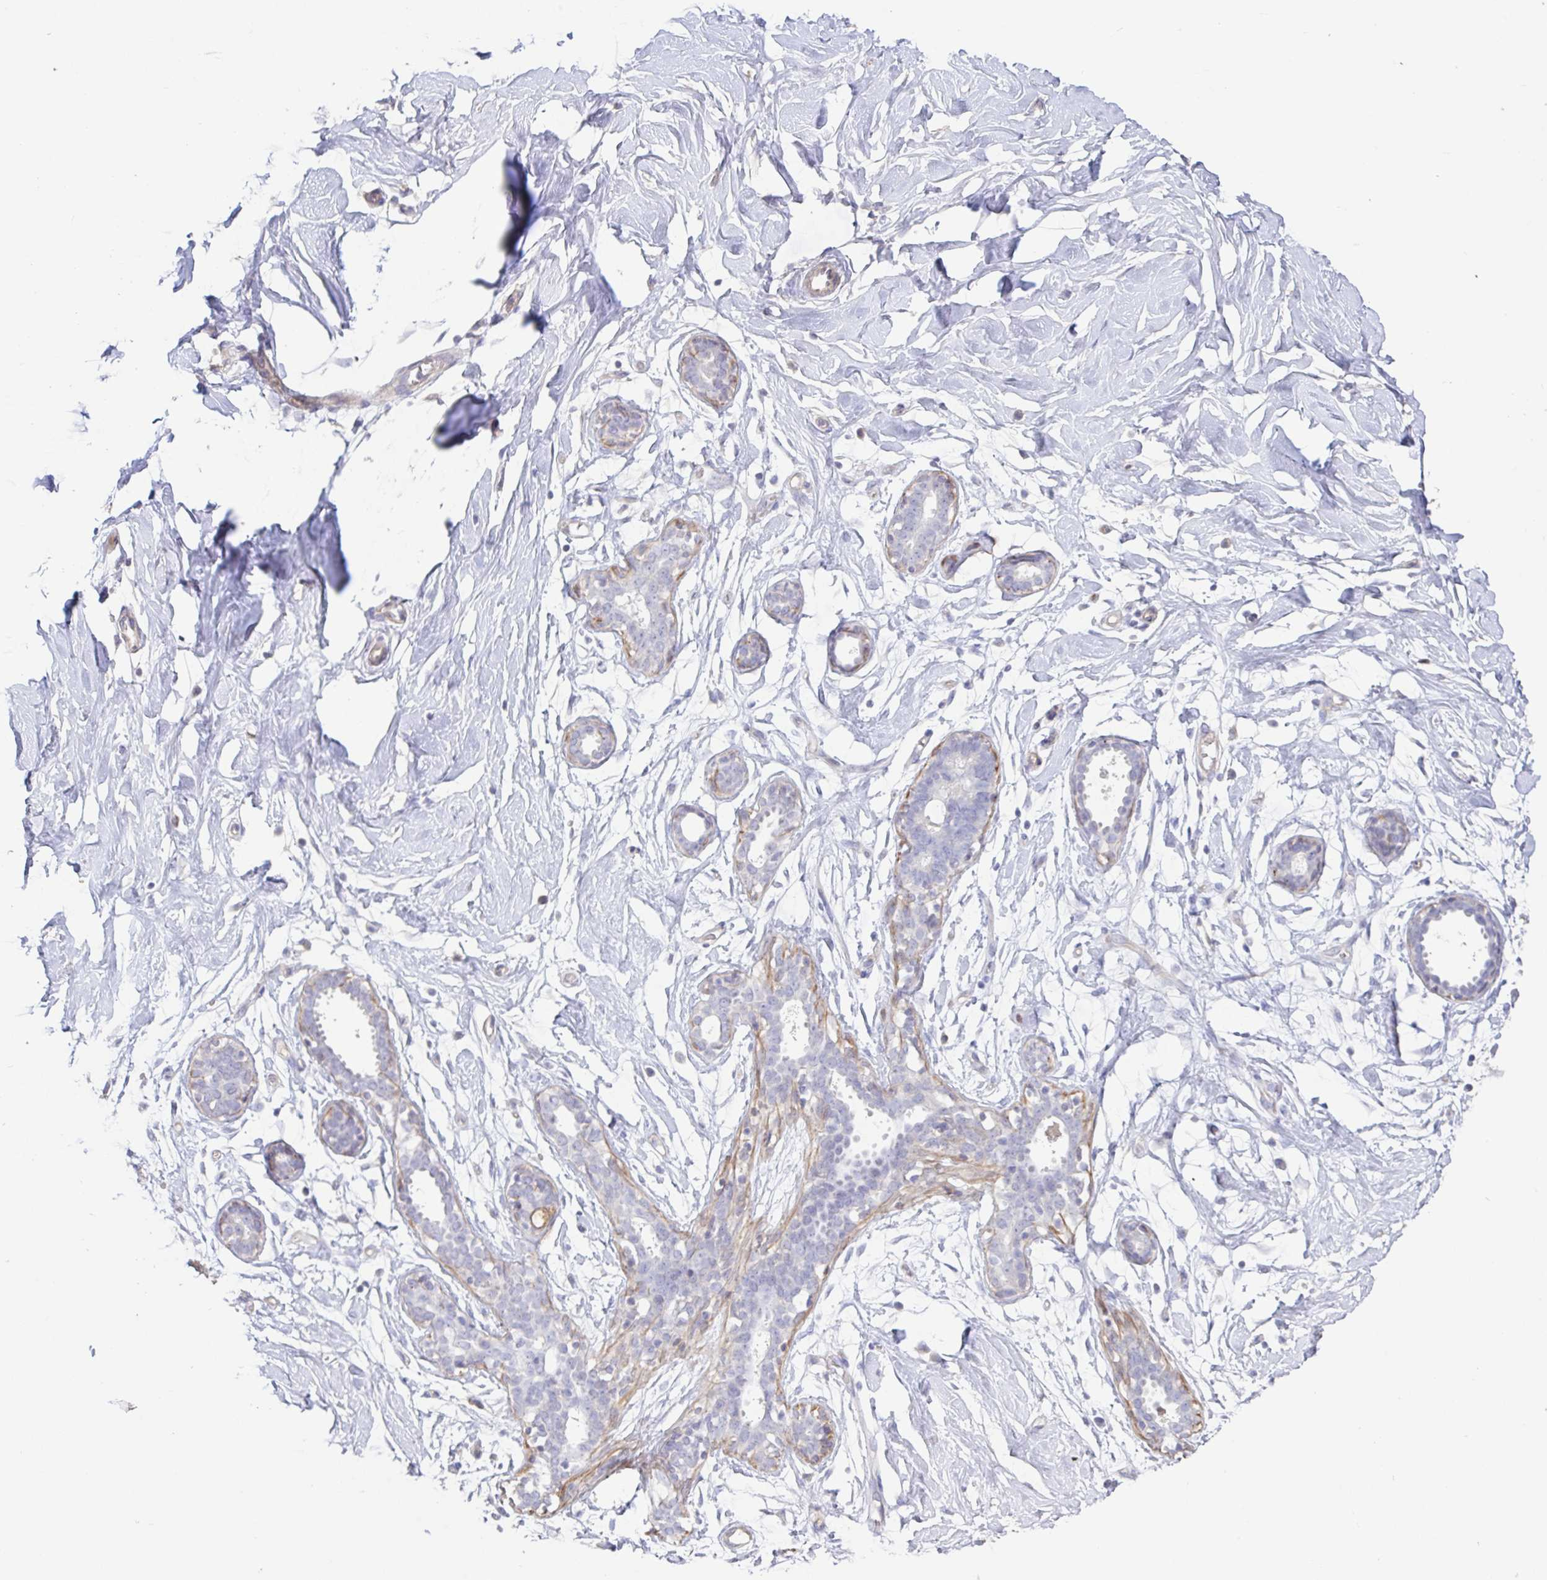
{"staining": {"intensity": "negative", "quantity": "none", "location": "none"}, "tissue": "breast", "cell_type": "Adipocytes", "image_type": "normal", "snomed": [{"axis": "morphology", "description": "Normal tissue, NOS"}, {"axis": "topography", "description": "Breast"}], "caption": "Immunohistochemistry photomicrograph of benign human breast stained for a protein (brown), which displays no staining in adipocytes. (Stains: DAB immunohistochemistry with hematoxylin counter stain, Microscopy: brightfield microscopy at high magnification).", "gene": "PYGM", "patient": {"sex": "female", "age": 27}}